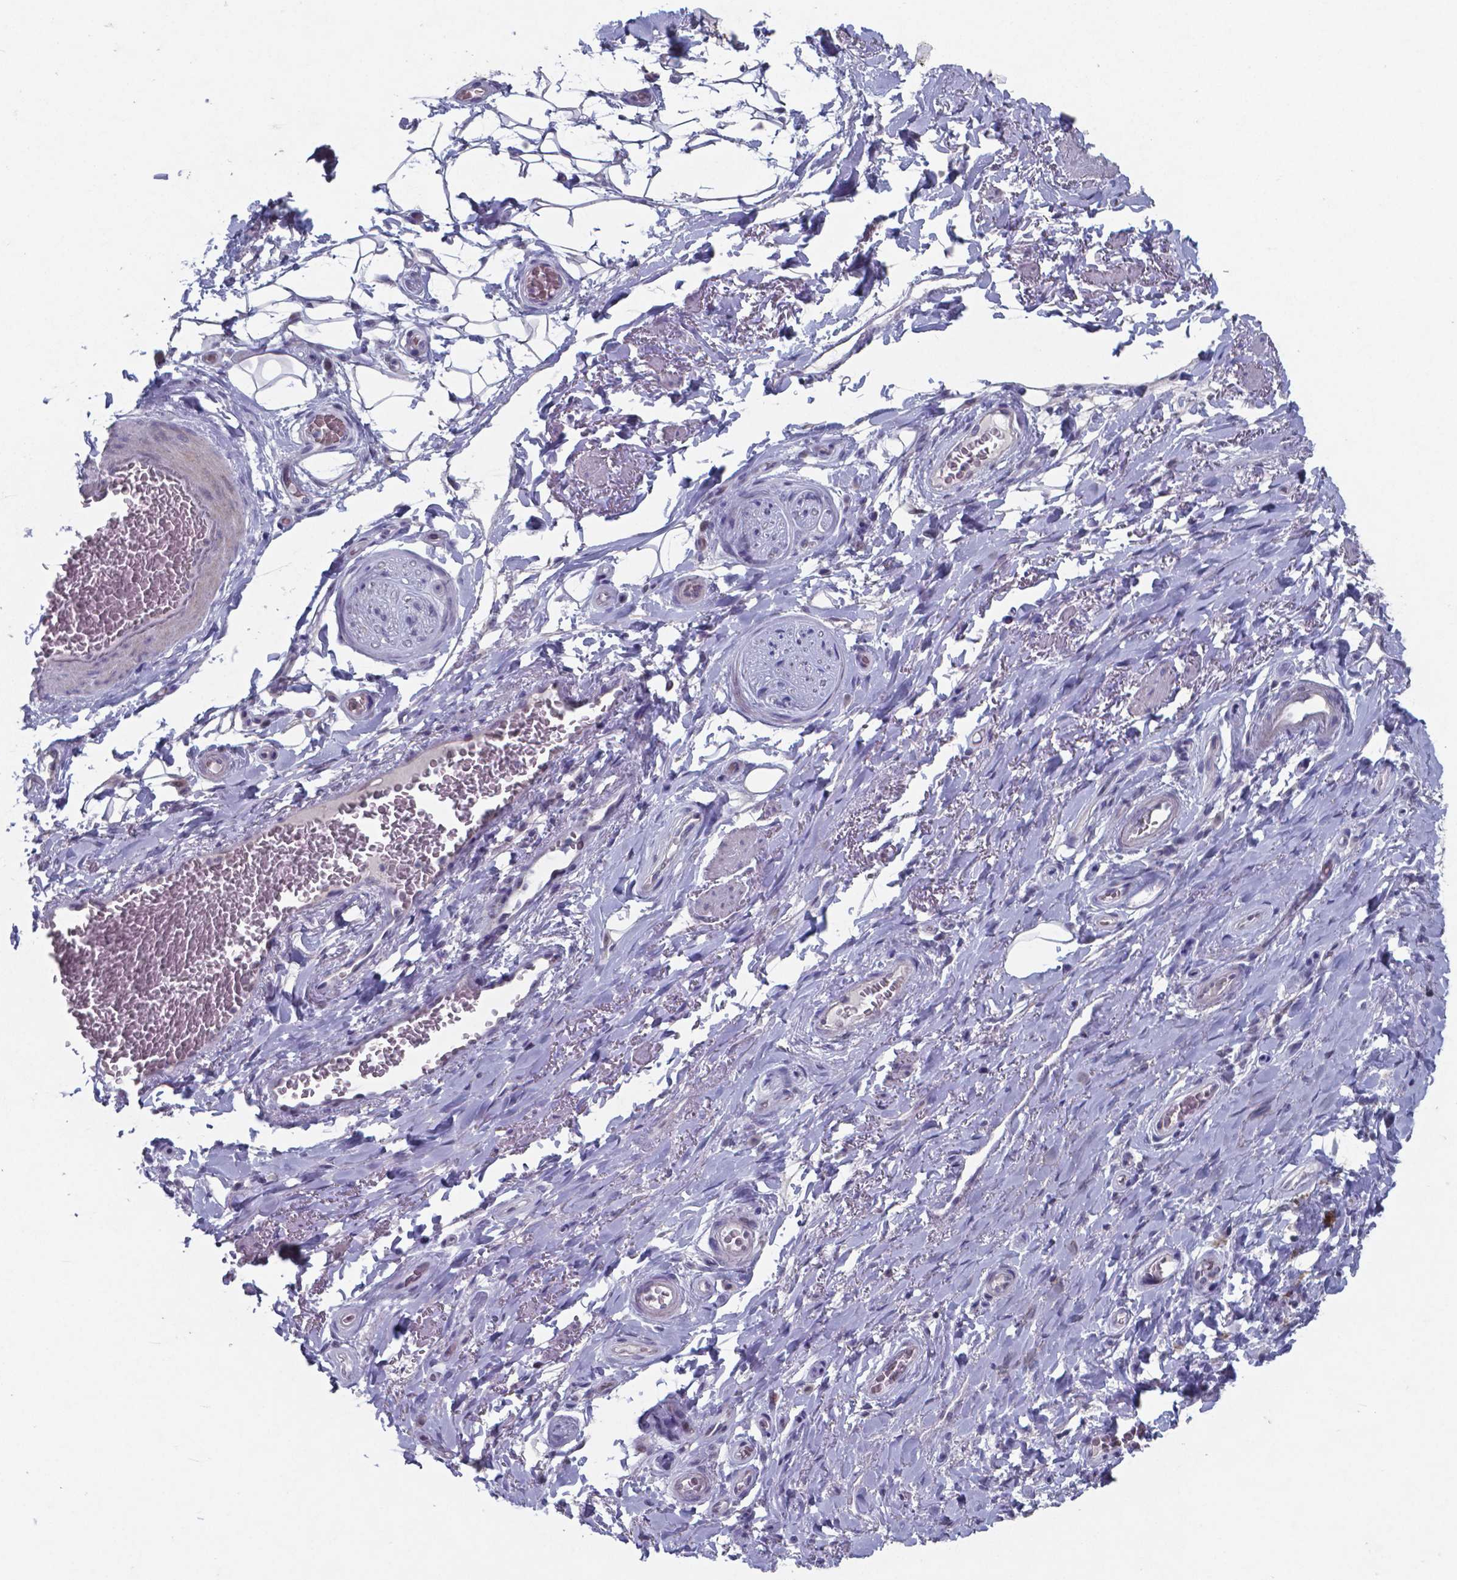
{"staining": {"intensity": "negative", "quantity": "none", "location": "none"}, "tissue": "adipose tissue", "cell_type": "Adipocytes", "image_type": "normal", "snomed": [{"axis": "morphology", "description": "Normal tissue, NOS"}, {"axis": "topography", "description": "Anal"}, {"axis": "topography", "description": "Peripheral nerve tissue"}], "caption": "This is an immunohistochemistry micrograph of normal adipose tissue. There is no positivity in adipocytes.", "gene": "TDP2", "patient": {"sex": "male", "age": 53}}